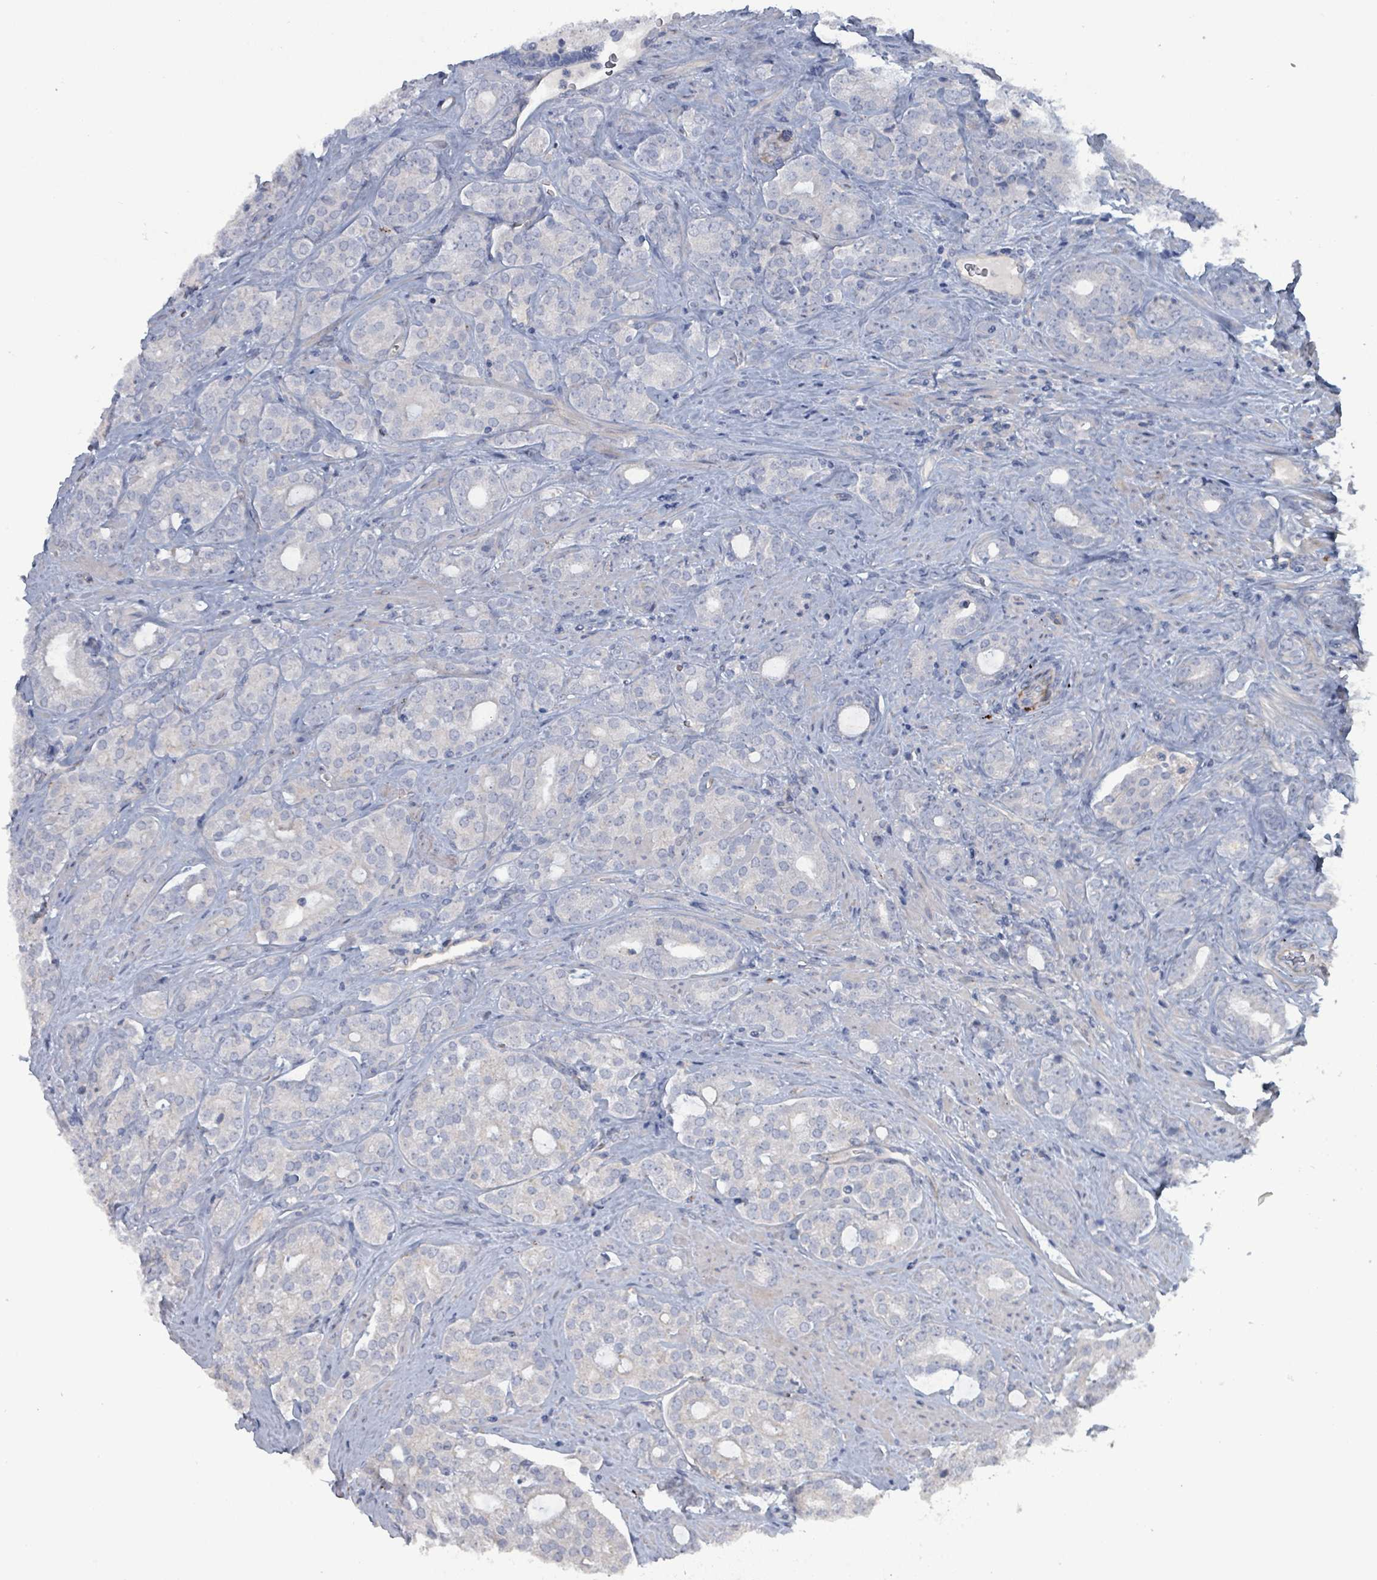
{"staining": {"intensity": "negative", "quantity": "none", "location": "none"}, "tissue": "prostate cancer", "cell_type": "Tumor cells", "image_type": "cancer", "snomed": [{"axis": "morphology", "description": "Adenocarcinoma, High grade"}, {"axis": "topography", "description": "Prostate"}], "caption": "Prostate cancer (high-grade adenocarcinoma) was stained to show a protein in brown. There is no significant staining in tumor cells.", "gene": "TAAR5", "patient": {"sex": "male", "age": 63}}